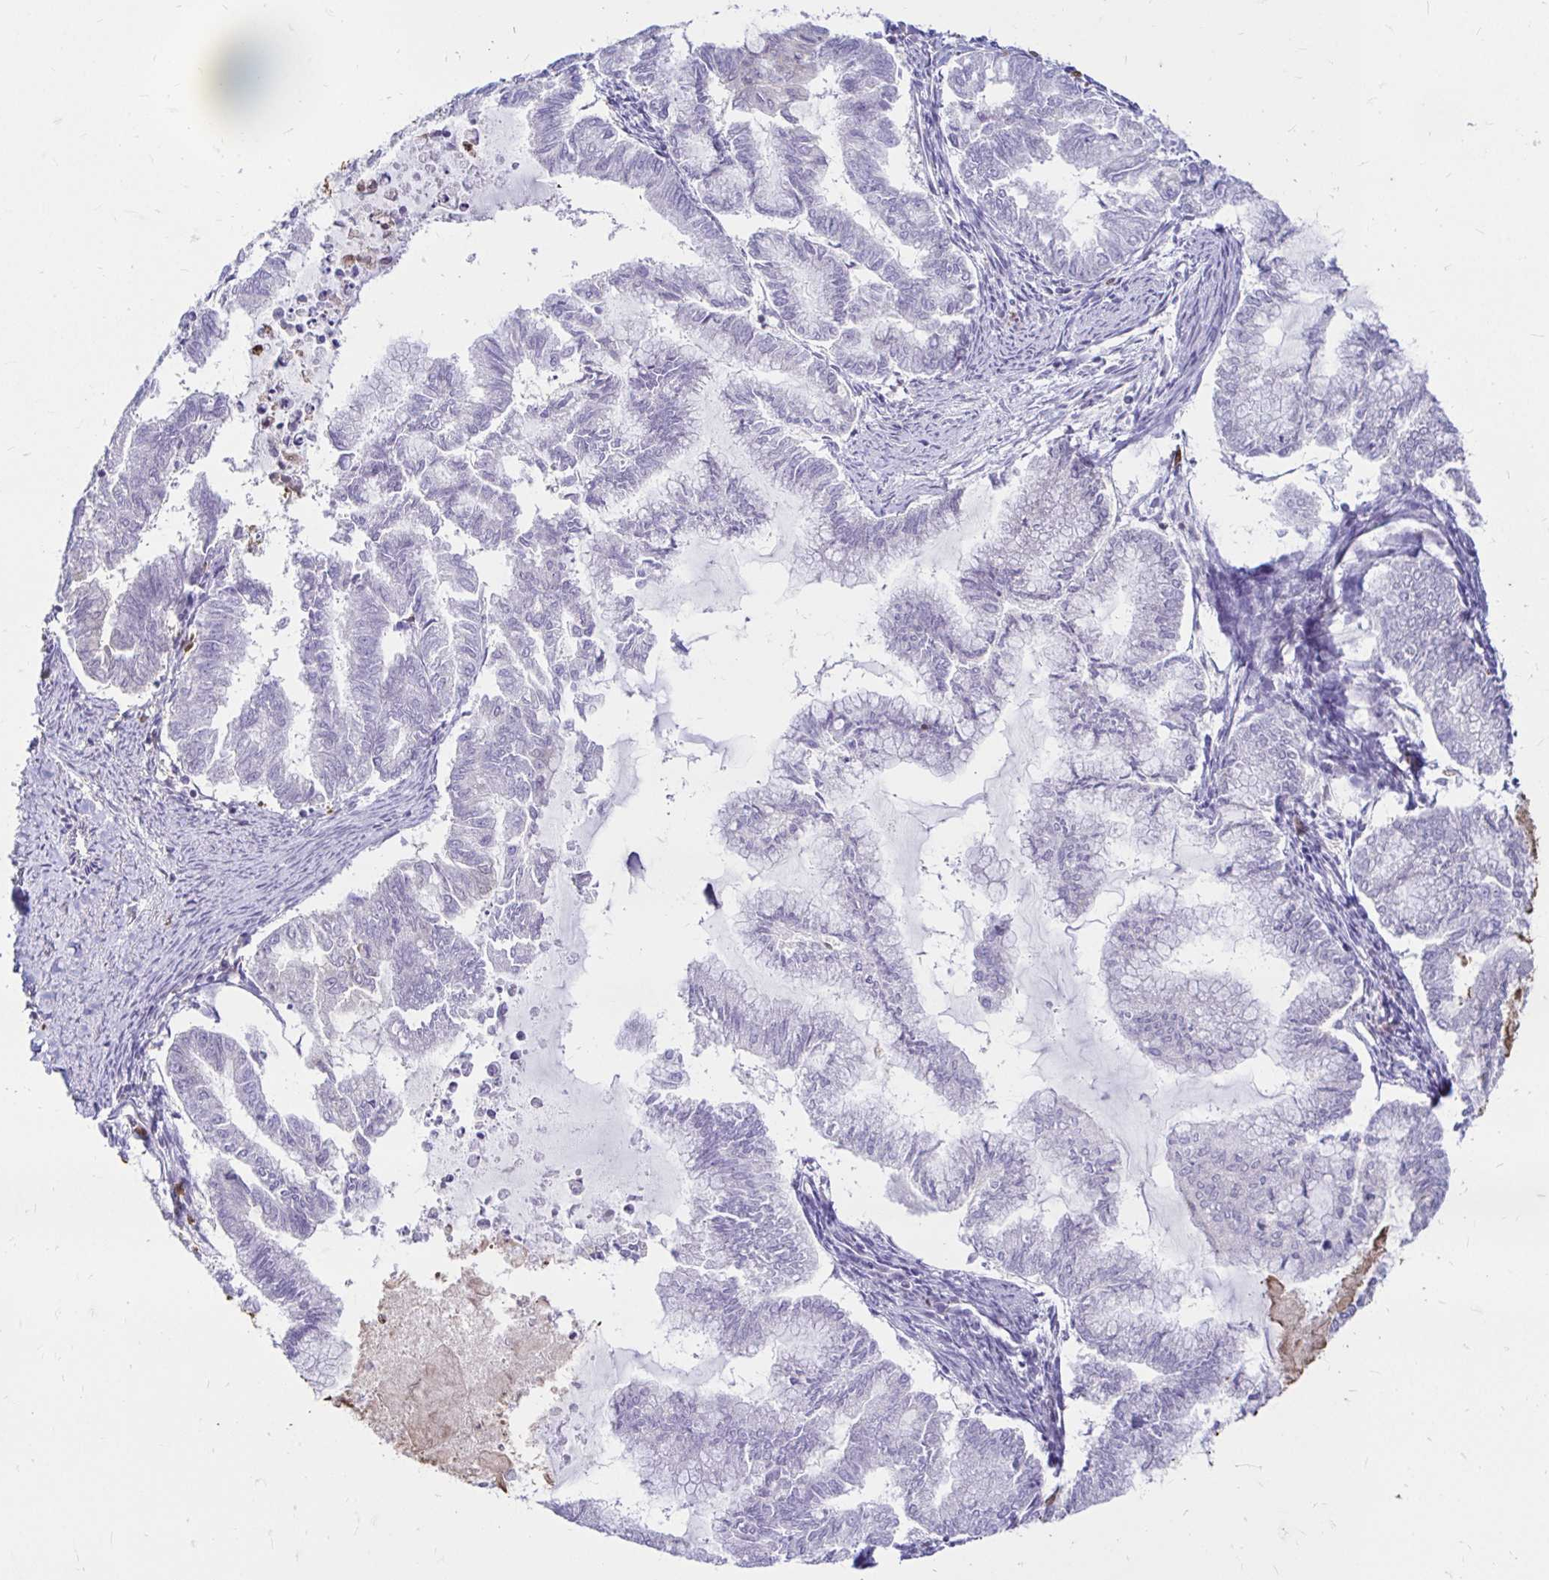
{"staining": {"intensity": "negative", "quantity": "none", "location": "none"}, "tissue": "endometrial cancer", "cell_type": "Tumor cells", "image_type": "cancer", "snomed": [{"axis": "morphology", "description": "Adenocarcinoma, NOS"}, {"axis": "topography", "description": "Endometrium"}], "caption": "Tumor cells are negative for protein expression in human adenocarcinoma (endometrial). Nuclei are stained in blue.", "gene": "PYCARD", "patient": {"sex": "female", "age": 79}}